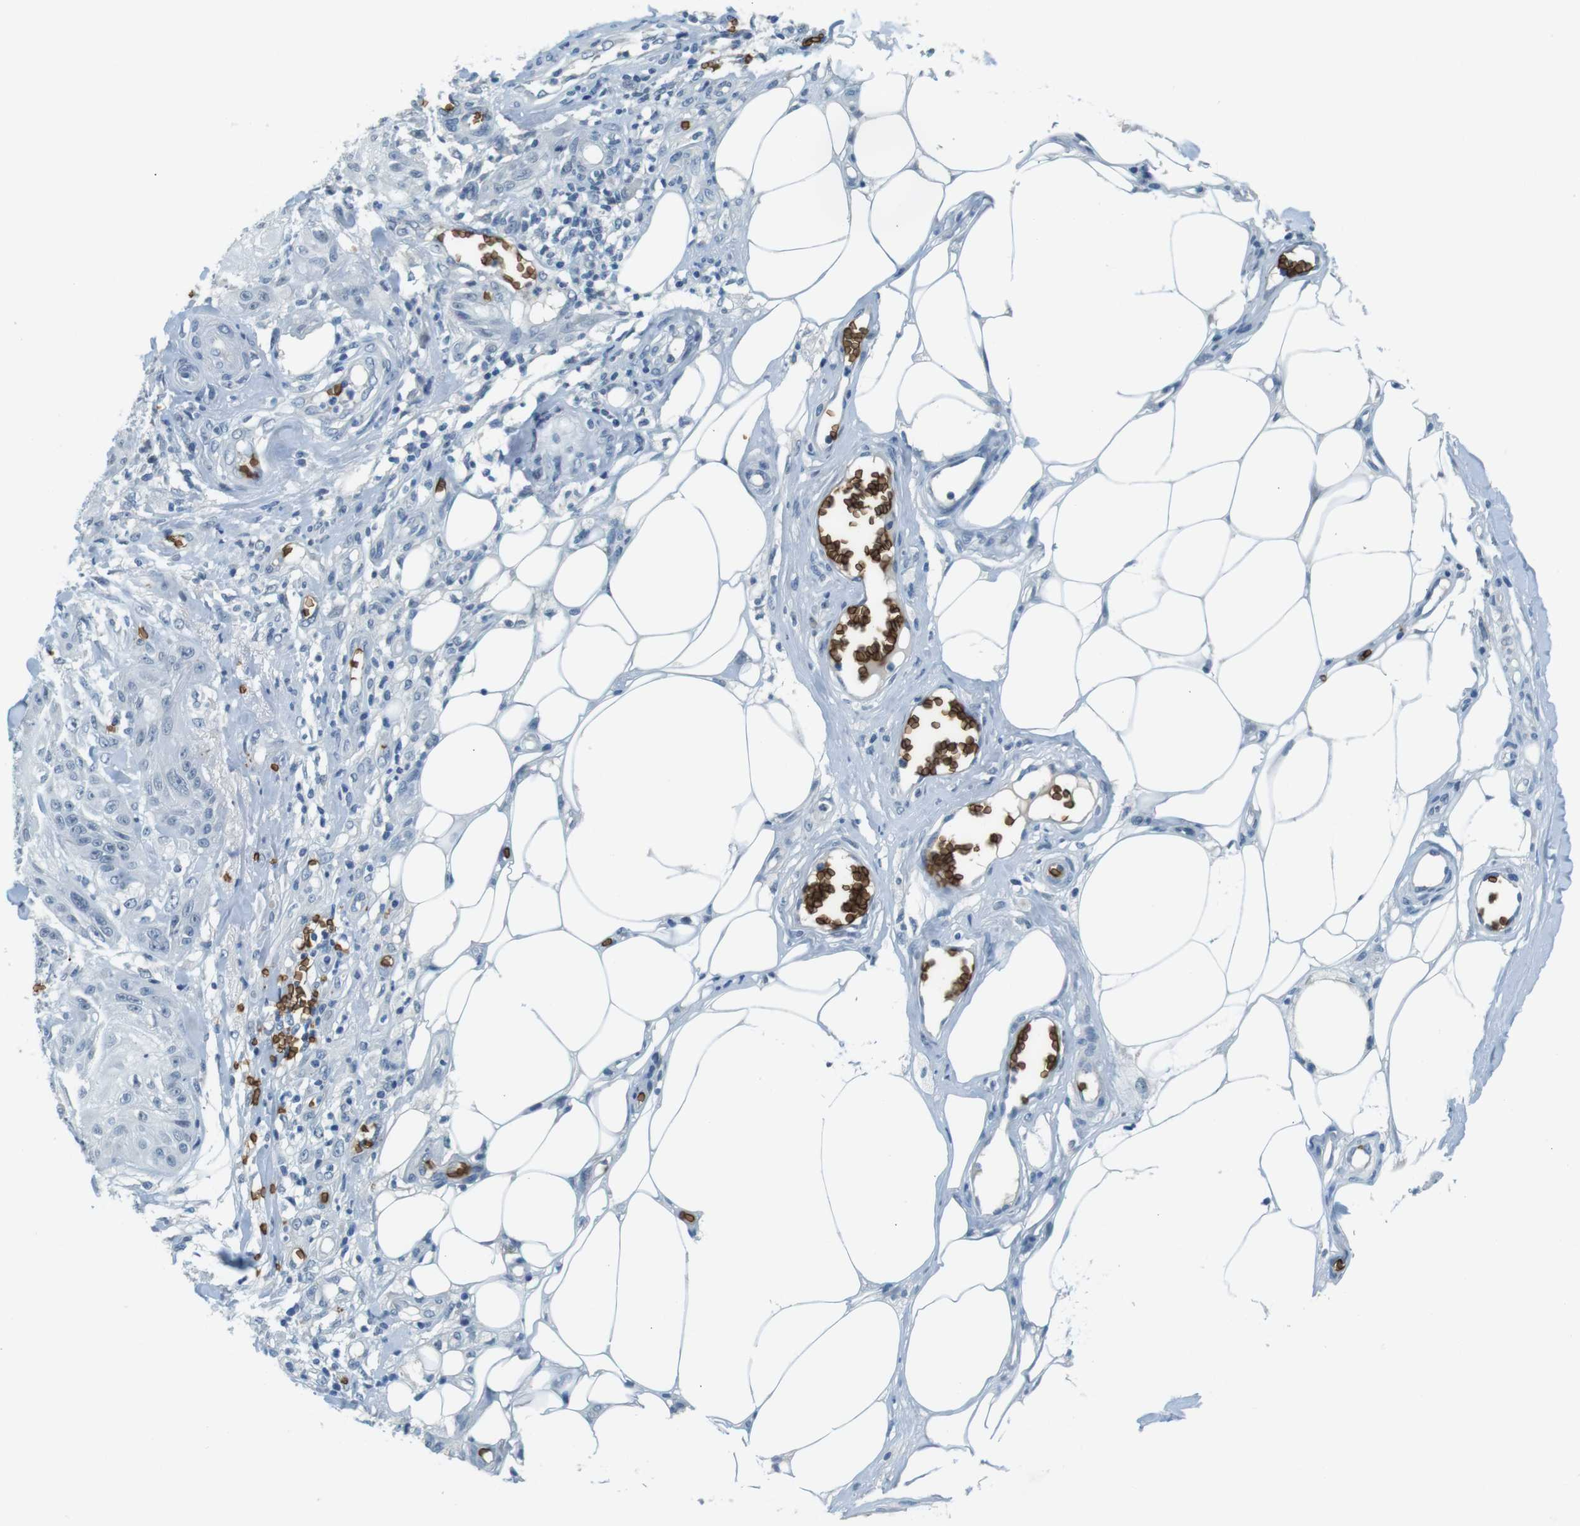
{"staining": {"intensity": "negative", "quantity": "none", "location": "none"}, "tissue": "skin cancer", "cell_type": "Tumor cells", "image_type": "cancer", "snomed": [{"axis": "morphology", "description": "Squamous cell carcinoma, NOS"}, {"axis": "topography", "description": "Skin"}], "caption": "This is an immunohistochemistry (IHC) image of skin squamous cell carcinoma. There is no expression in tumor cells.", "gene": "SLC4A1", "patient": {"sex": "male", "age": 74}}